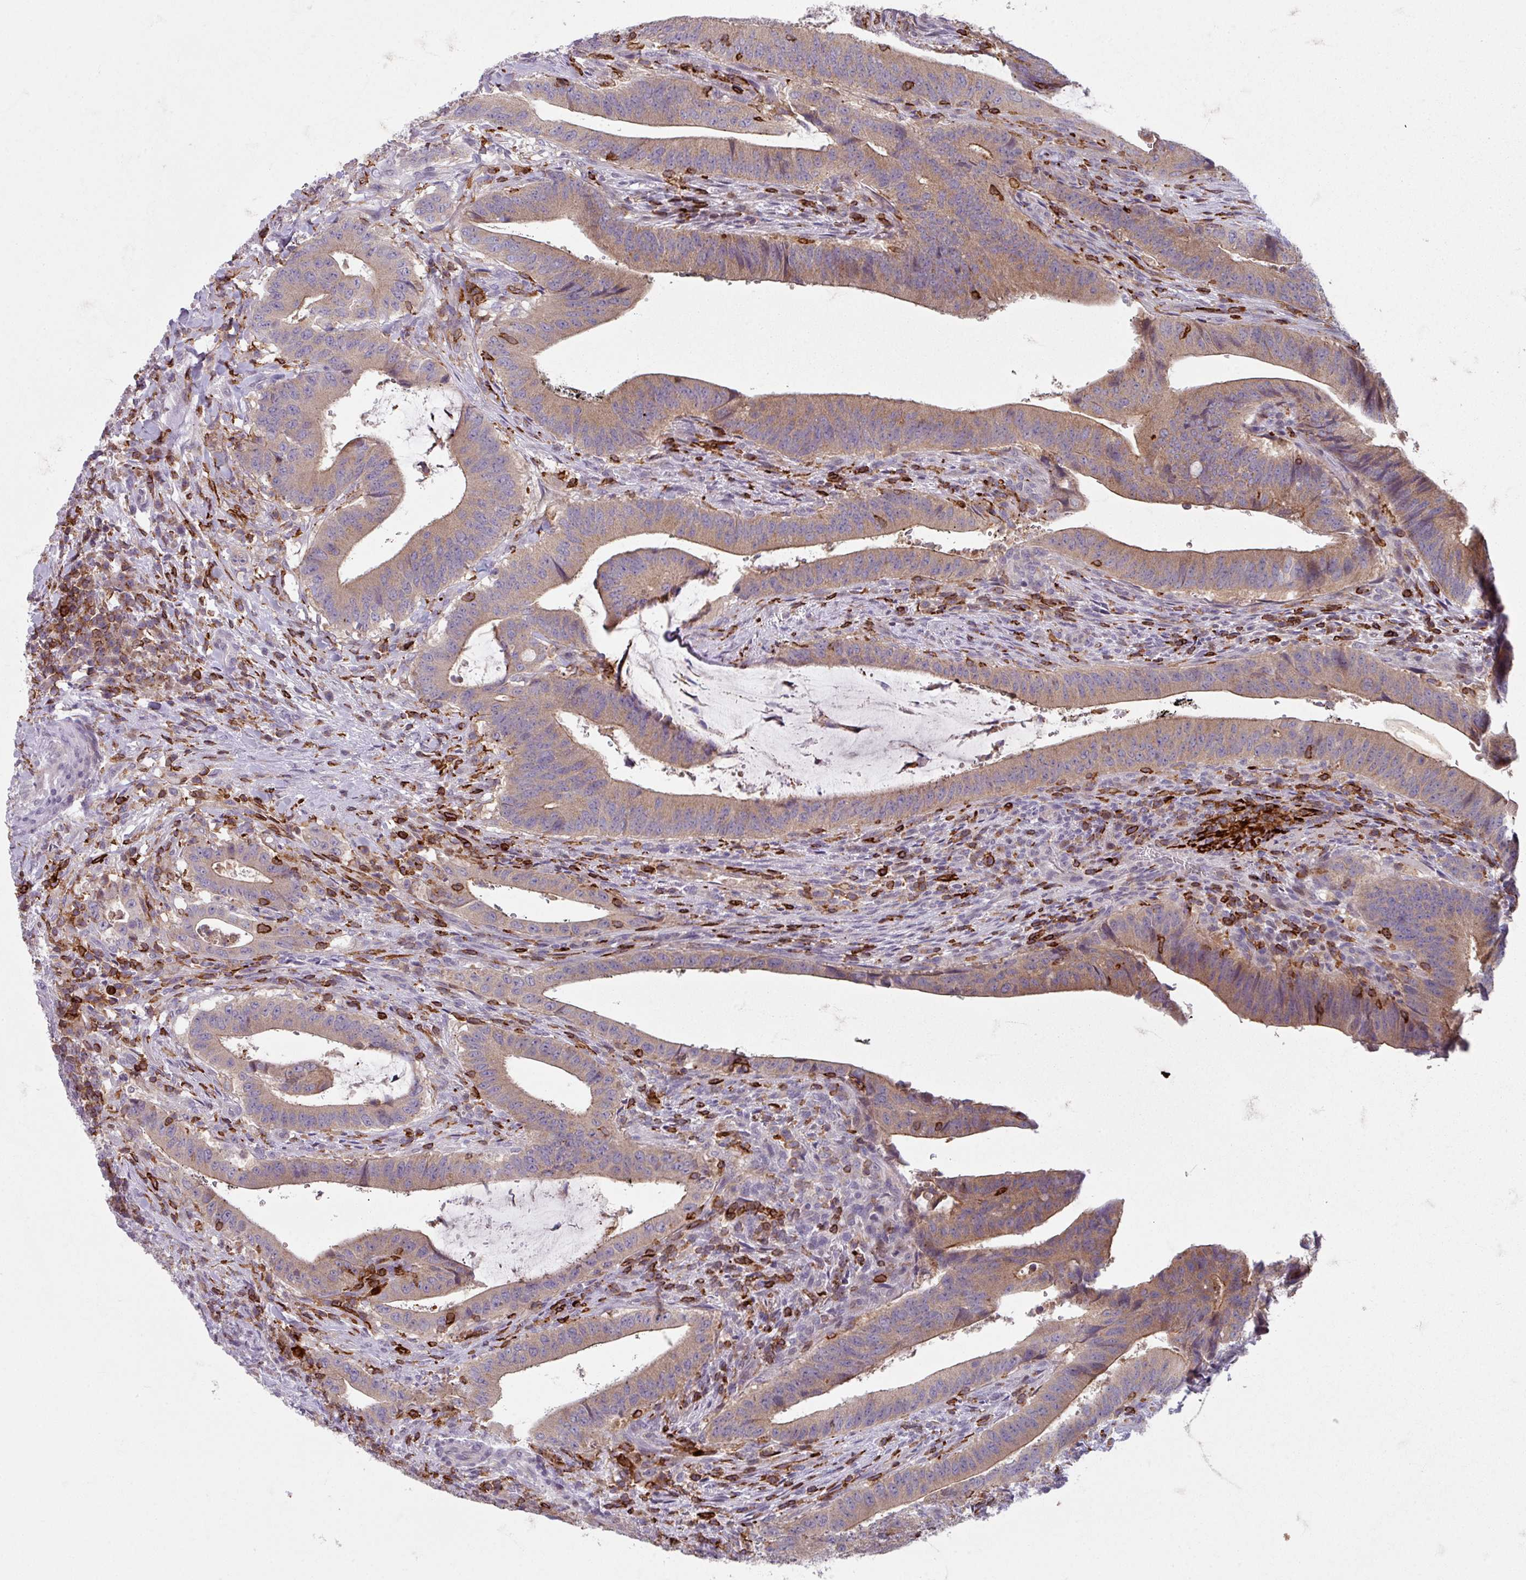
{"staining": {"intensity": "moderate", "quantity": ">75%", "location": "cytoplasmic/membranous"}, "tissue": "colorectal cancer", "cell_type": "Tumor cells", "image_type": "cancer", "snomed": [{"axis": "morphology", "description": "Adenocarcinoma, NOS"}, {"axis": "topography", "description": "Colon"}], "caption": "Immunohistochemistry (IHC) image of colorectal cancer (adenocarcinoma) stained for a protein (brown), which shows medium levels of moderate cytoplasmic/membranous expression in about >75% of tumor cells.", "gene": "NEDD9", "patient": {"sex": "female", "age": 43}}